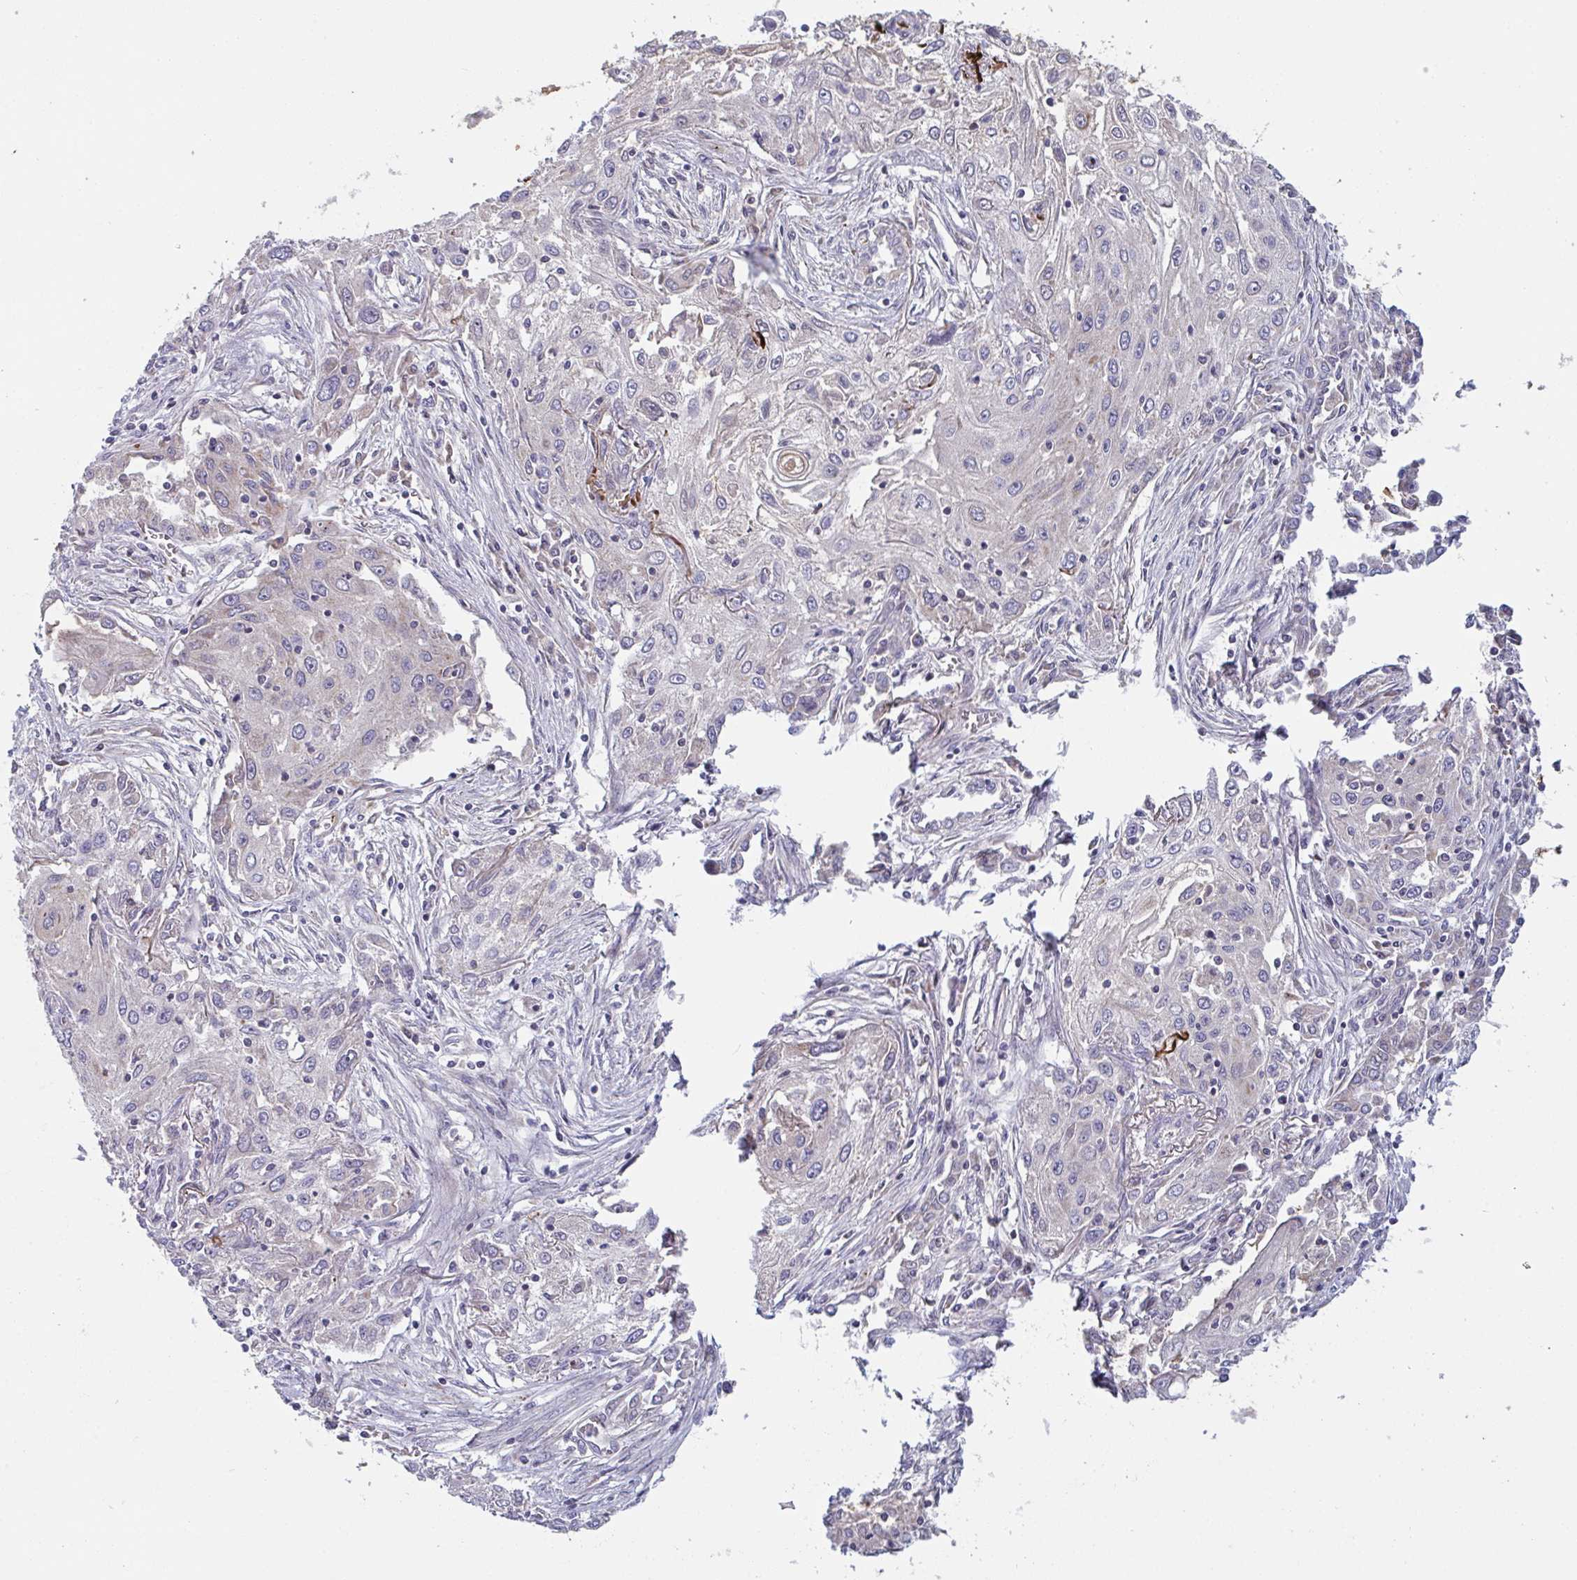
{"staining": {"intensity": "negative", "quantity": "none", "location": "none"}, "tissue": "lung cancer", "cell_type": "Tumor cells", "image_type": "cancer", "snomed": [{"axis": "morphology", "description": "Squamous cell carcinoma, NOS"}, {"axis": "topography", "description": "Lung"}], "caption": "The histopathology image exhibits no staining of tumor cells in lung squamous cell carcinoma.", "gene": "MRPS2", "patient": {"sex": "female", "age": 69}}